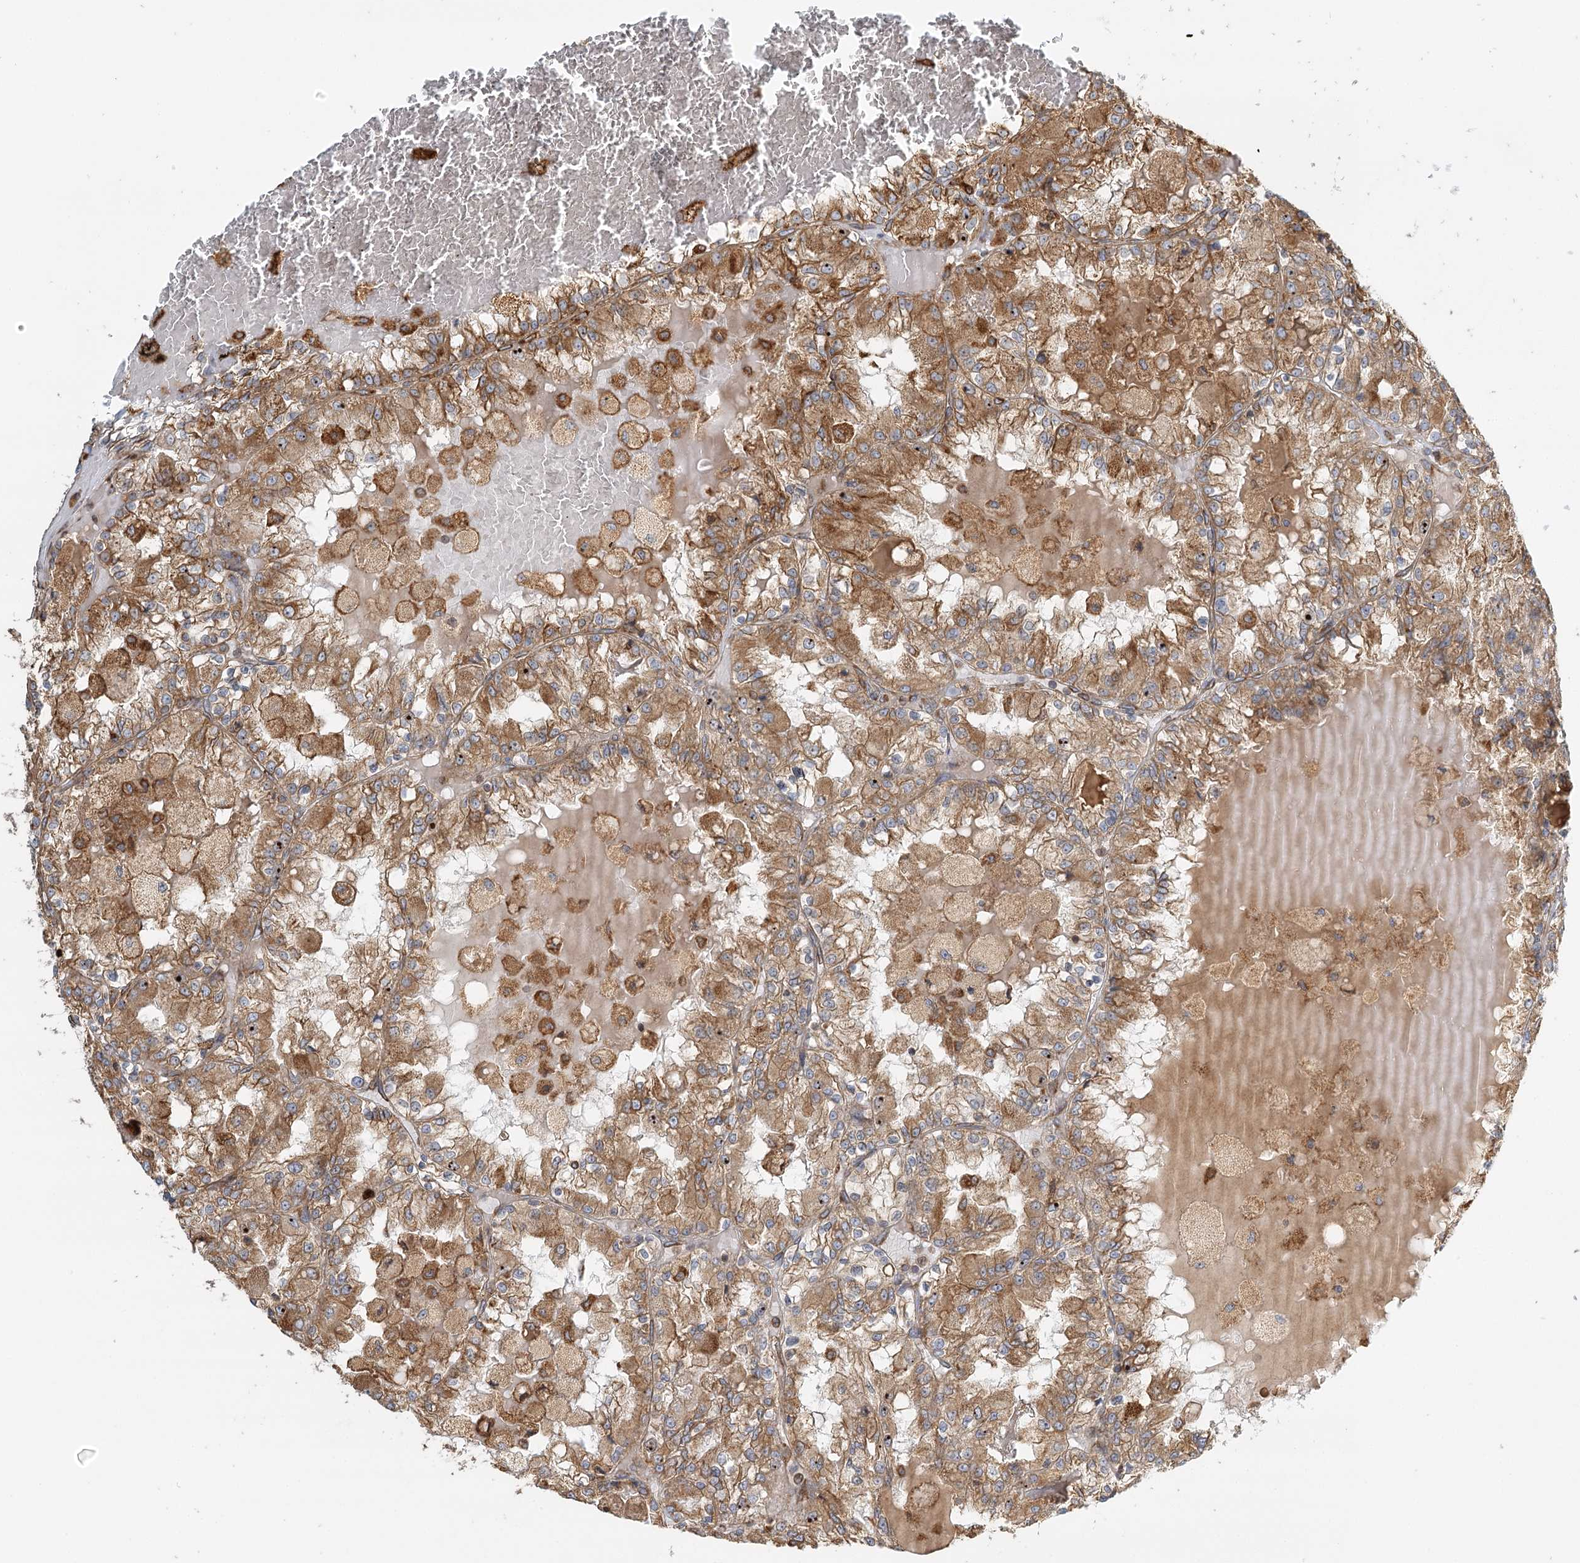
{"staining": {"intensity": "moderate", "quantity": ">75%", "location": "cytoplasmic/membranous"}, "tissue": "renal cancer", "cell_type": "Tumor cells", "image_type": "cancer", "snomed": [{"axis": "morphology", "description": "Adenocarcinoma, NOS"}, {"axis": "topography", "description": "Kidney"}], "caption": "A brown stain labels moderate cytoplasmic/membranous expression of a protein in renal cancer (adenocarcinoma) tumor cells.", "gene": "TAS1R1", "patient": {"sex": "female", "age": 56}}